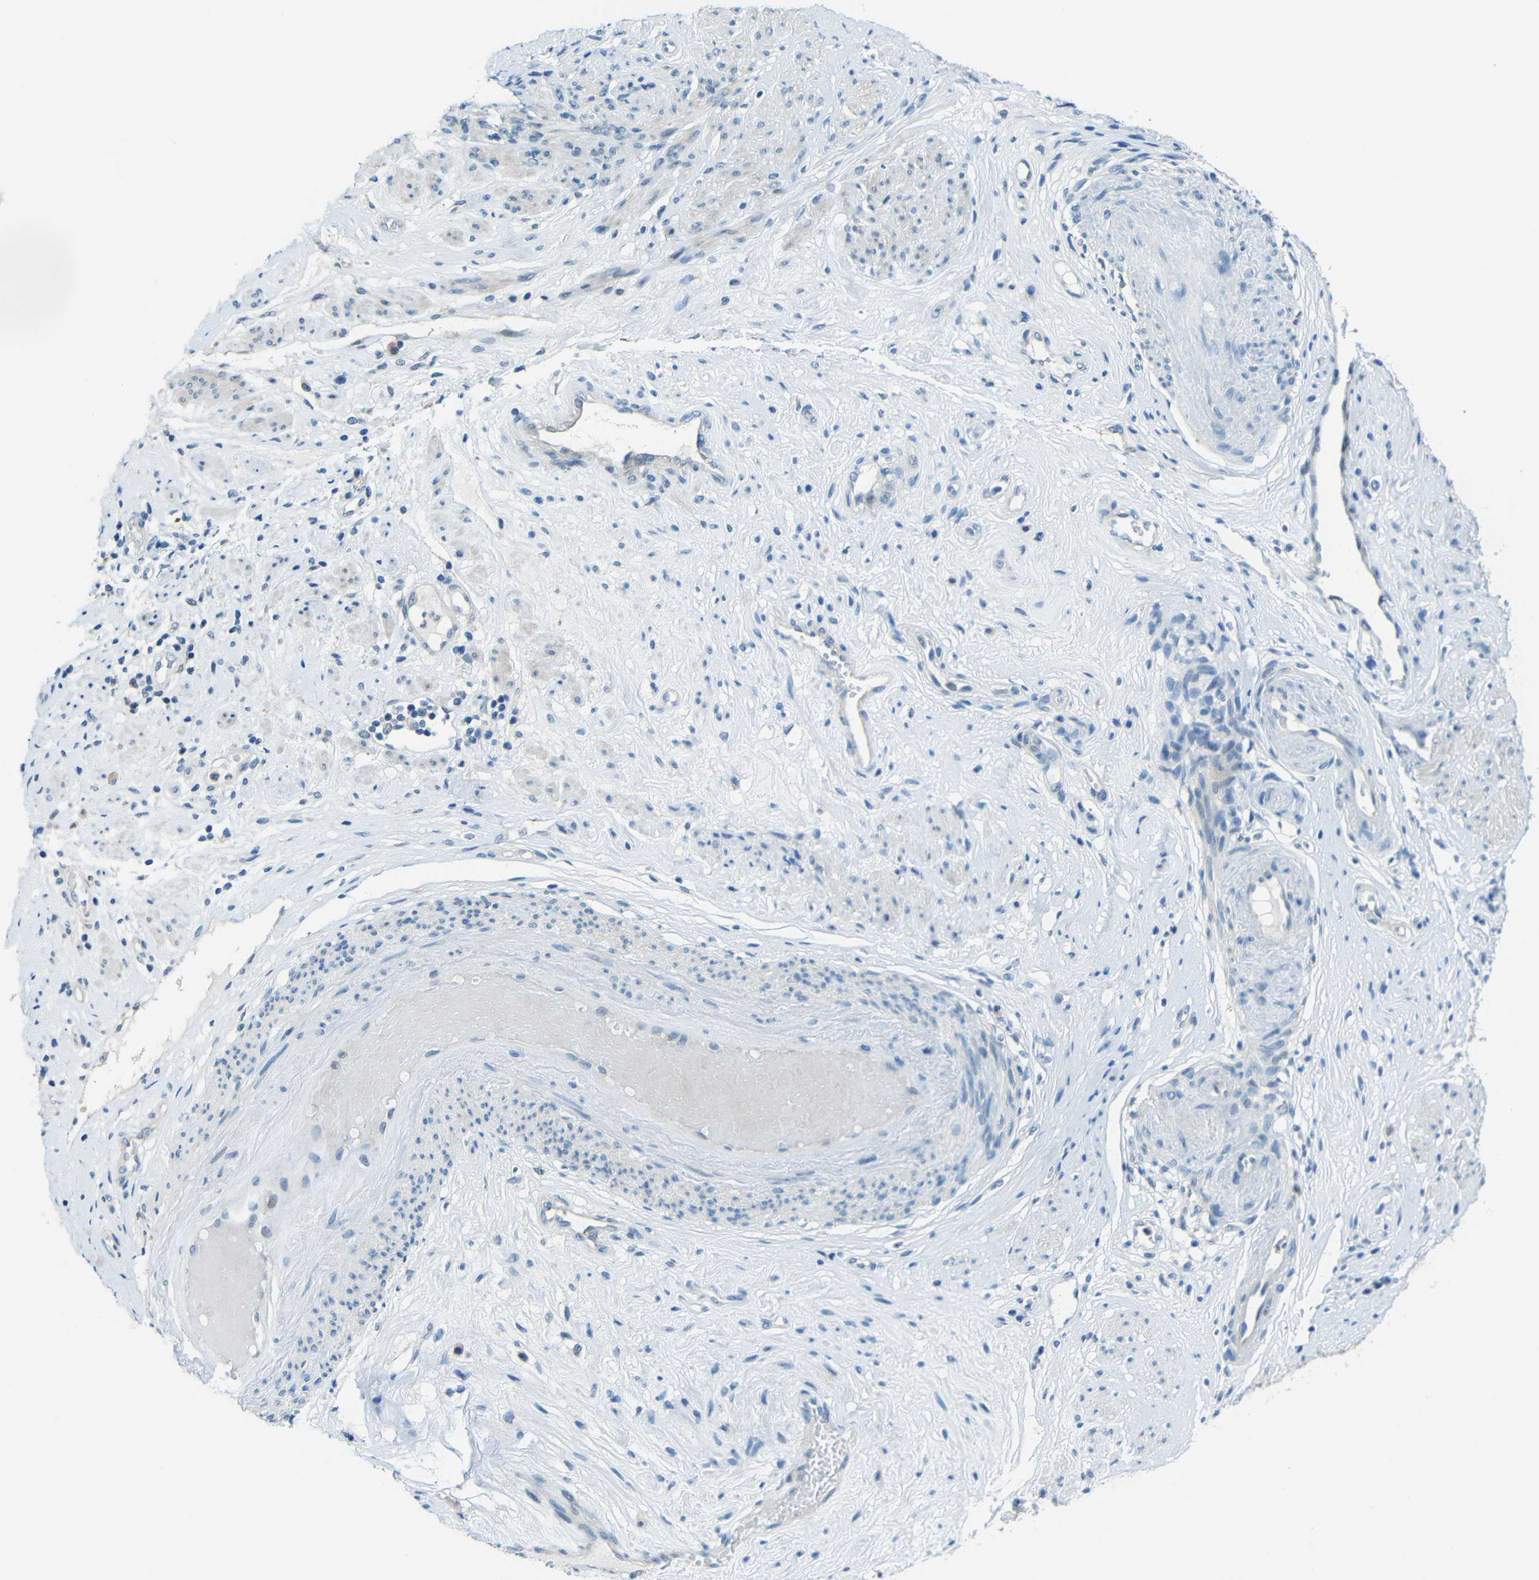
{"staining": {"intensity": "negative", "quantity": "none", "location": "none"}, "tissue": "endometrial cancer", "cell_type": "Tumor cells", "image_type": "cancer", "snomed": [{"axis": "morphology", "description": "Adenocarcinoma, NOS"}, {"axis": "topography", "description": "Endometrium"}], "caption": "Endometrial adenocarcinoma stained for a protein using immunohistochemistry (IHC) demonstrates no staining tumor cells.", "gene": "ANKRD22", "patient": {"sex": "female", "age": 85}}